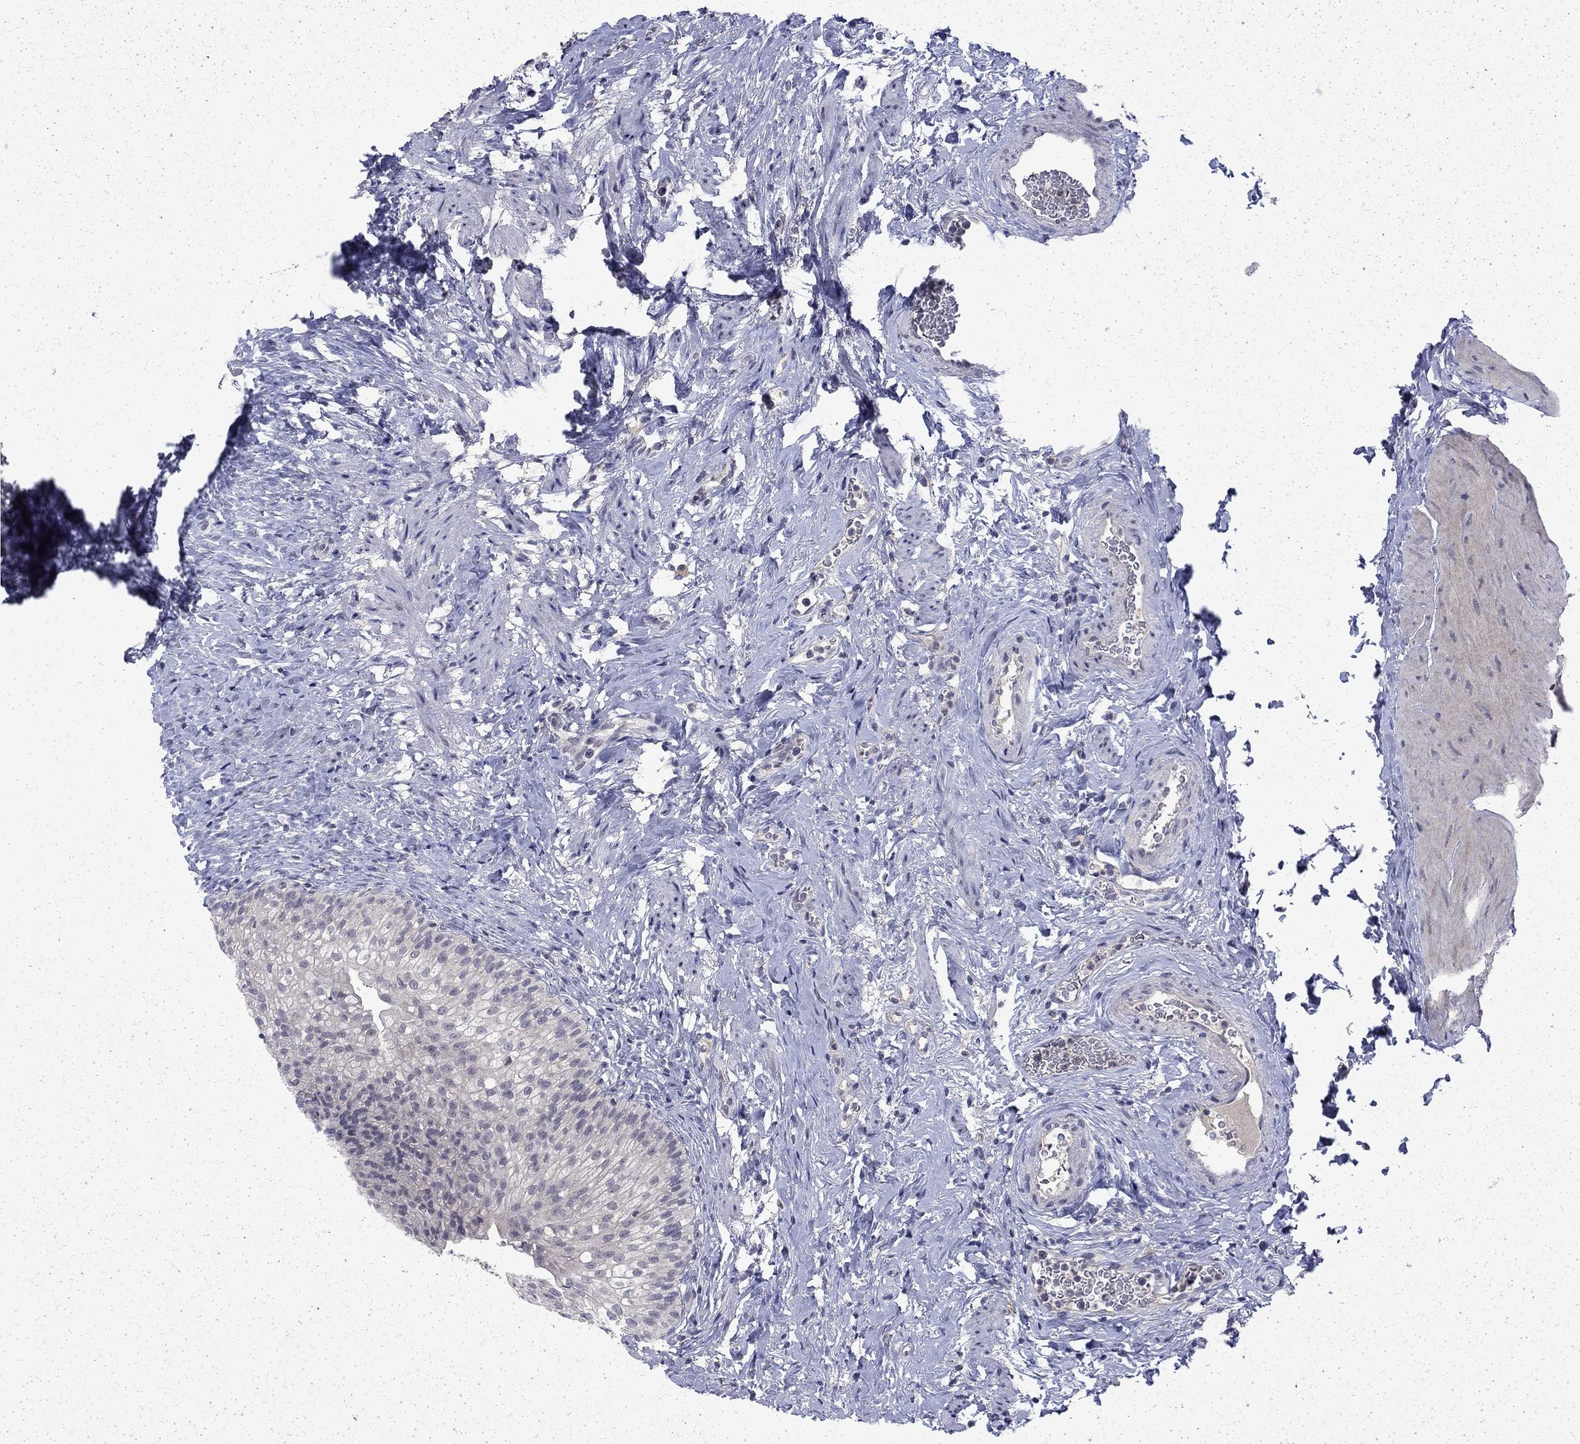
{"staining": {"intensity": "negative", "quantity": "none", "location": "none"}, "tissue": "urinary bladder", "cell_type": "Urothelial cells", "image_type": "normal", "snomed": [{"axis": "morphology", "description": "Normal tissue, NOS"}, {"axis": "topography", "description": "Urinary bladder"}], "caption": "A high-resolution micrograph shows IHC staining of benign urinary bladder, which demonstrates no significant staining in urothelial cells.", "gene": "CHAT", "patient": {"sex": "male", "age": 76}}